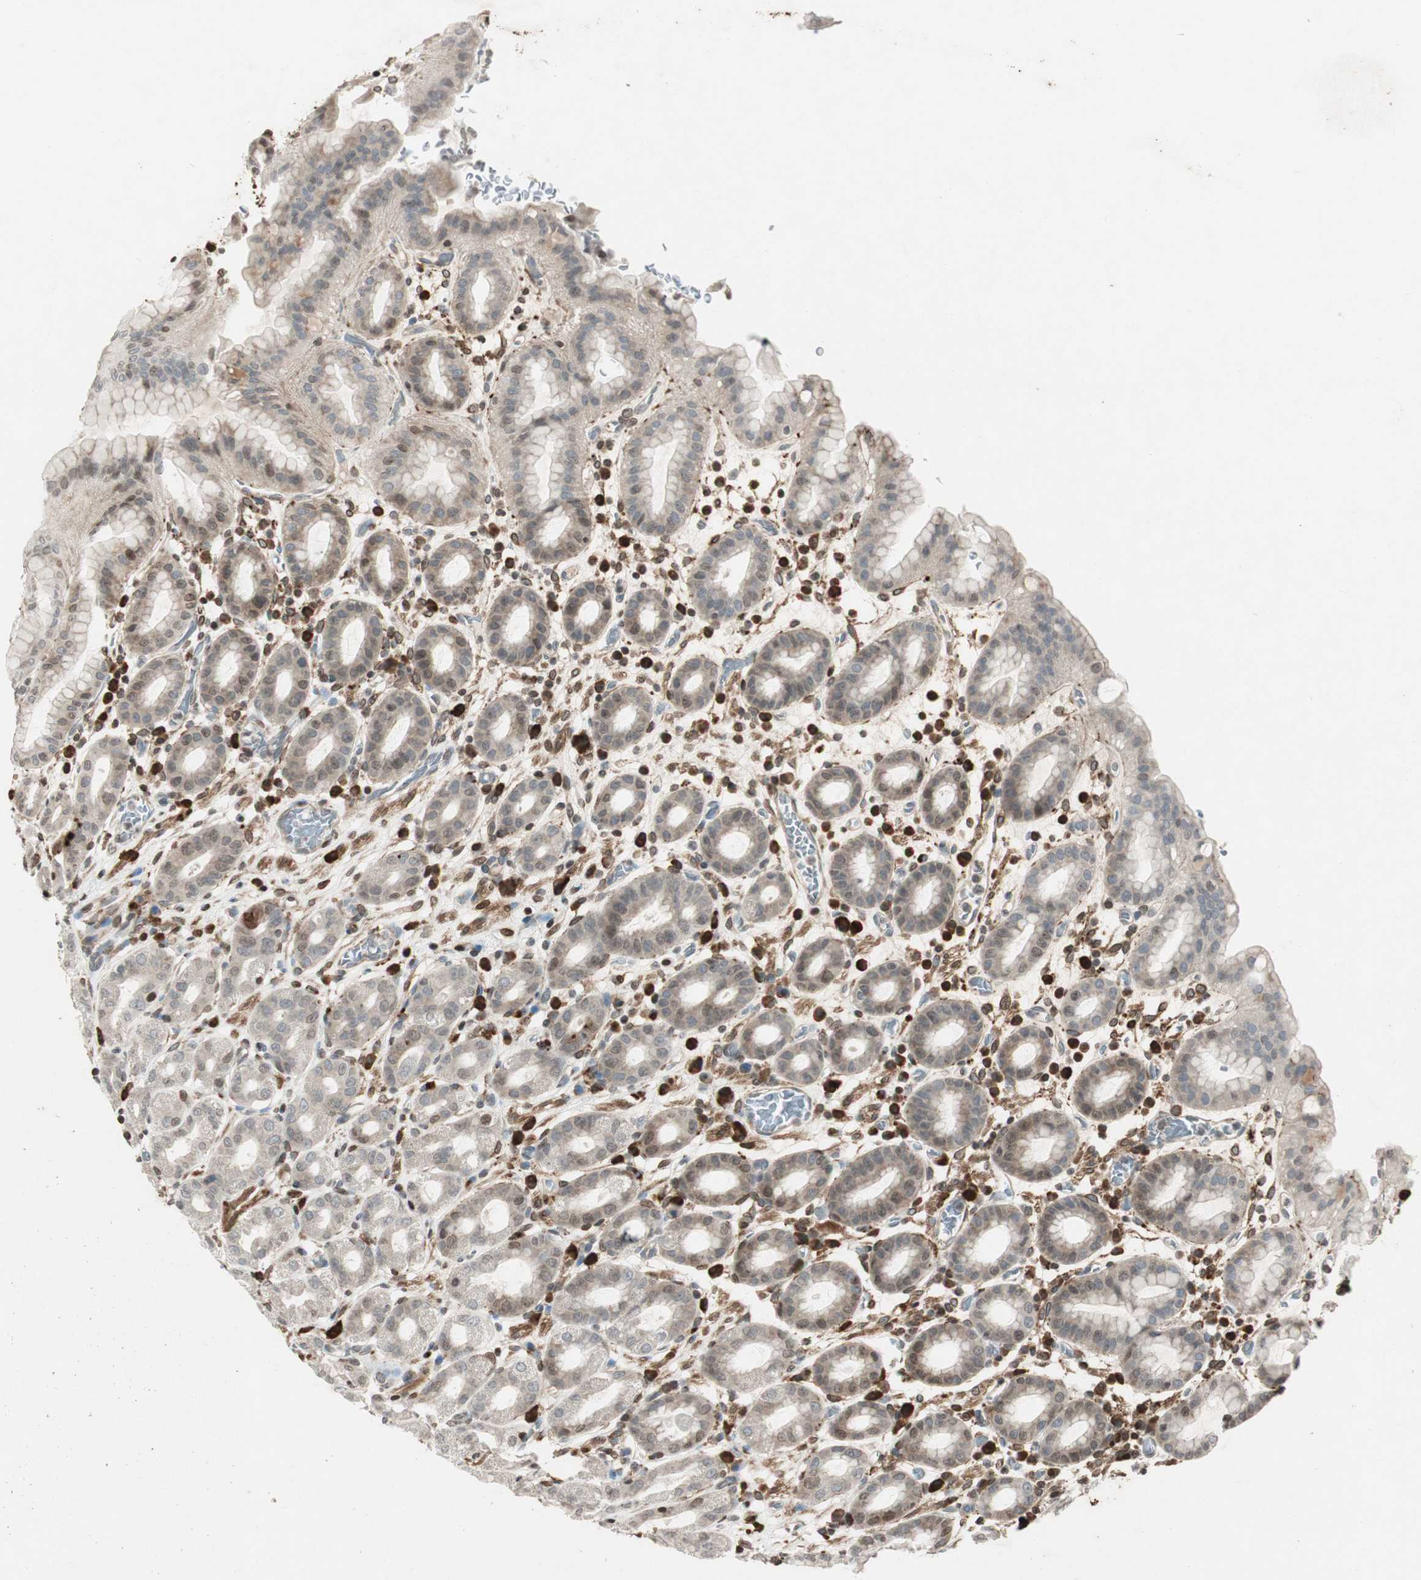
{"staining": {"intensity": "weak", "quantity": ">75%", "location": "cytoplasmic/membranous,nuclear"}, "tissue": "stomach", "cell_type": "Glandular cells", "image_type": "normal", "snomed": [{"axis": "morphology", "description": "Normal tissue, NOS"}, {"axis": "topography", "description": "Stomach, upper"}], "caption": "This micrograph exhibits unremarkable stomach stained with immunohistochemistry (IHC) to label a protein in brown. The cytoplasmic/membranous,nuclear of glandular cells show weak positivity for the protein. Nuclei are counter-stained blue.", "gene": "PRKG1", "patient": {"sex": "male", "age": 68}}